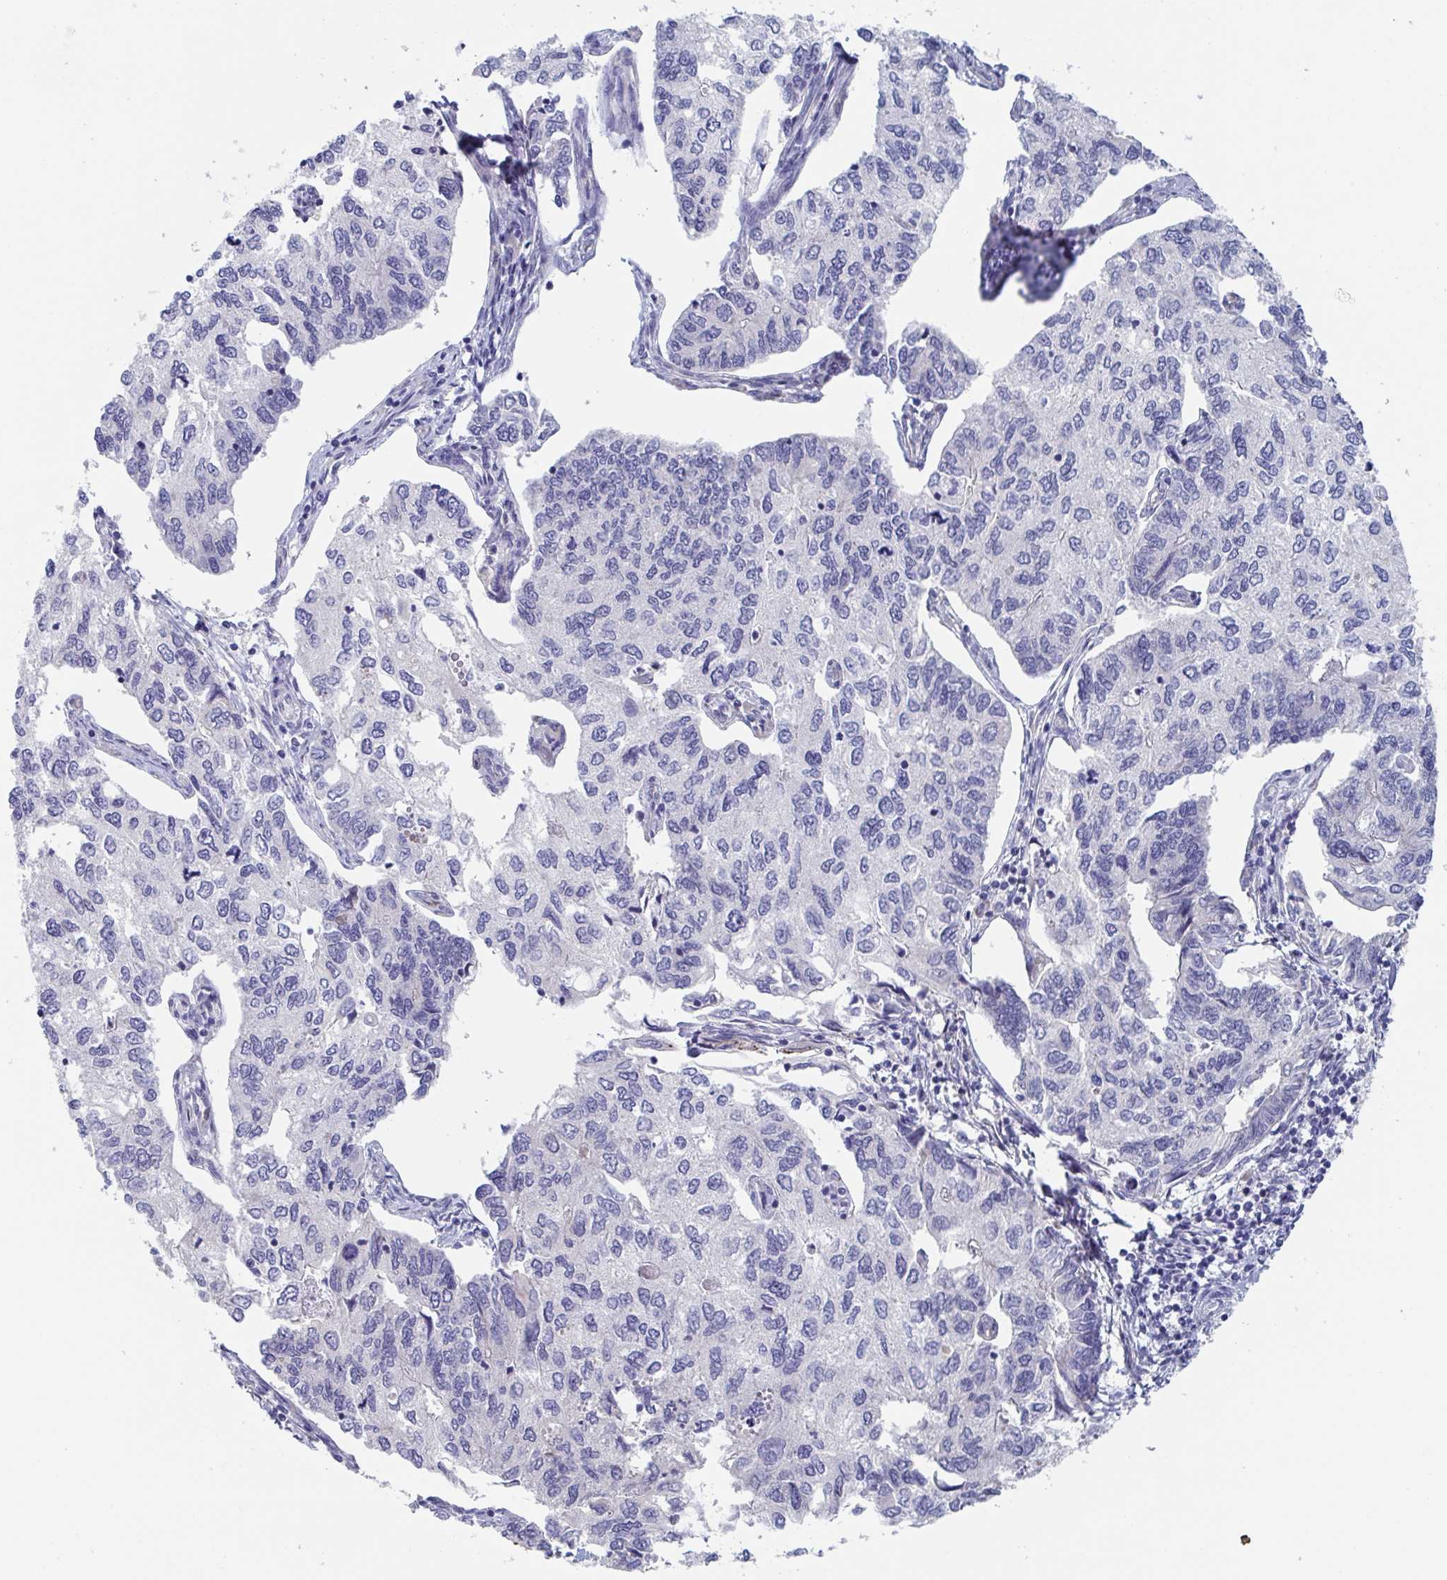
{"staining": {"intensity": "negative", "quantity": "none", "location": "none"}, "tissue": "endometrial cancer", "cell_type": "Tumor cells", "image_type": "cancer", "snomed": [{"axis": "morphology", "description": "Carcinoma, NOS"}, {"axis": "topography", "description": "Uterus"}], "caption": "The micrograph shows no significant expression in tumor cells of carcinoma (endometrial). The staining was performed using DAB (3,3'-diaminobenzidine) to visualize the protein expression in brown, while the nuclei were stained in blue with hematoxylin (Magnification: 20x).", "gene": "ST14", "patient": {"sex": "female", "age": 76}}